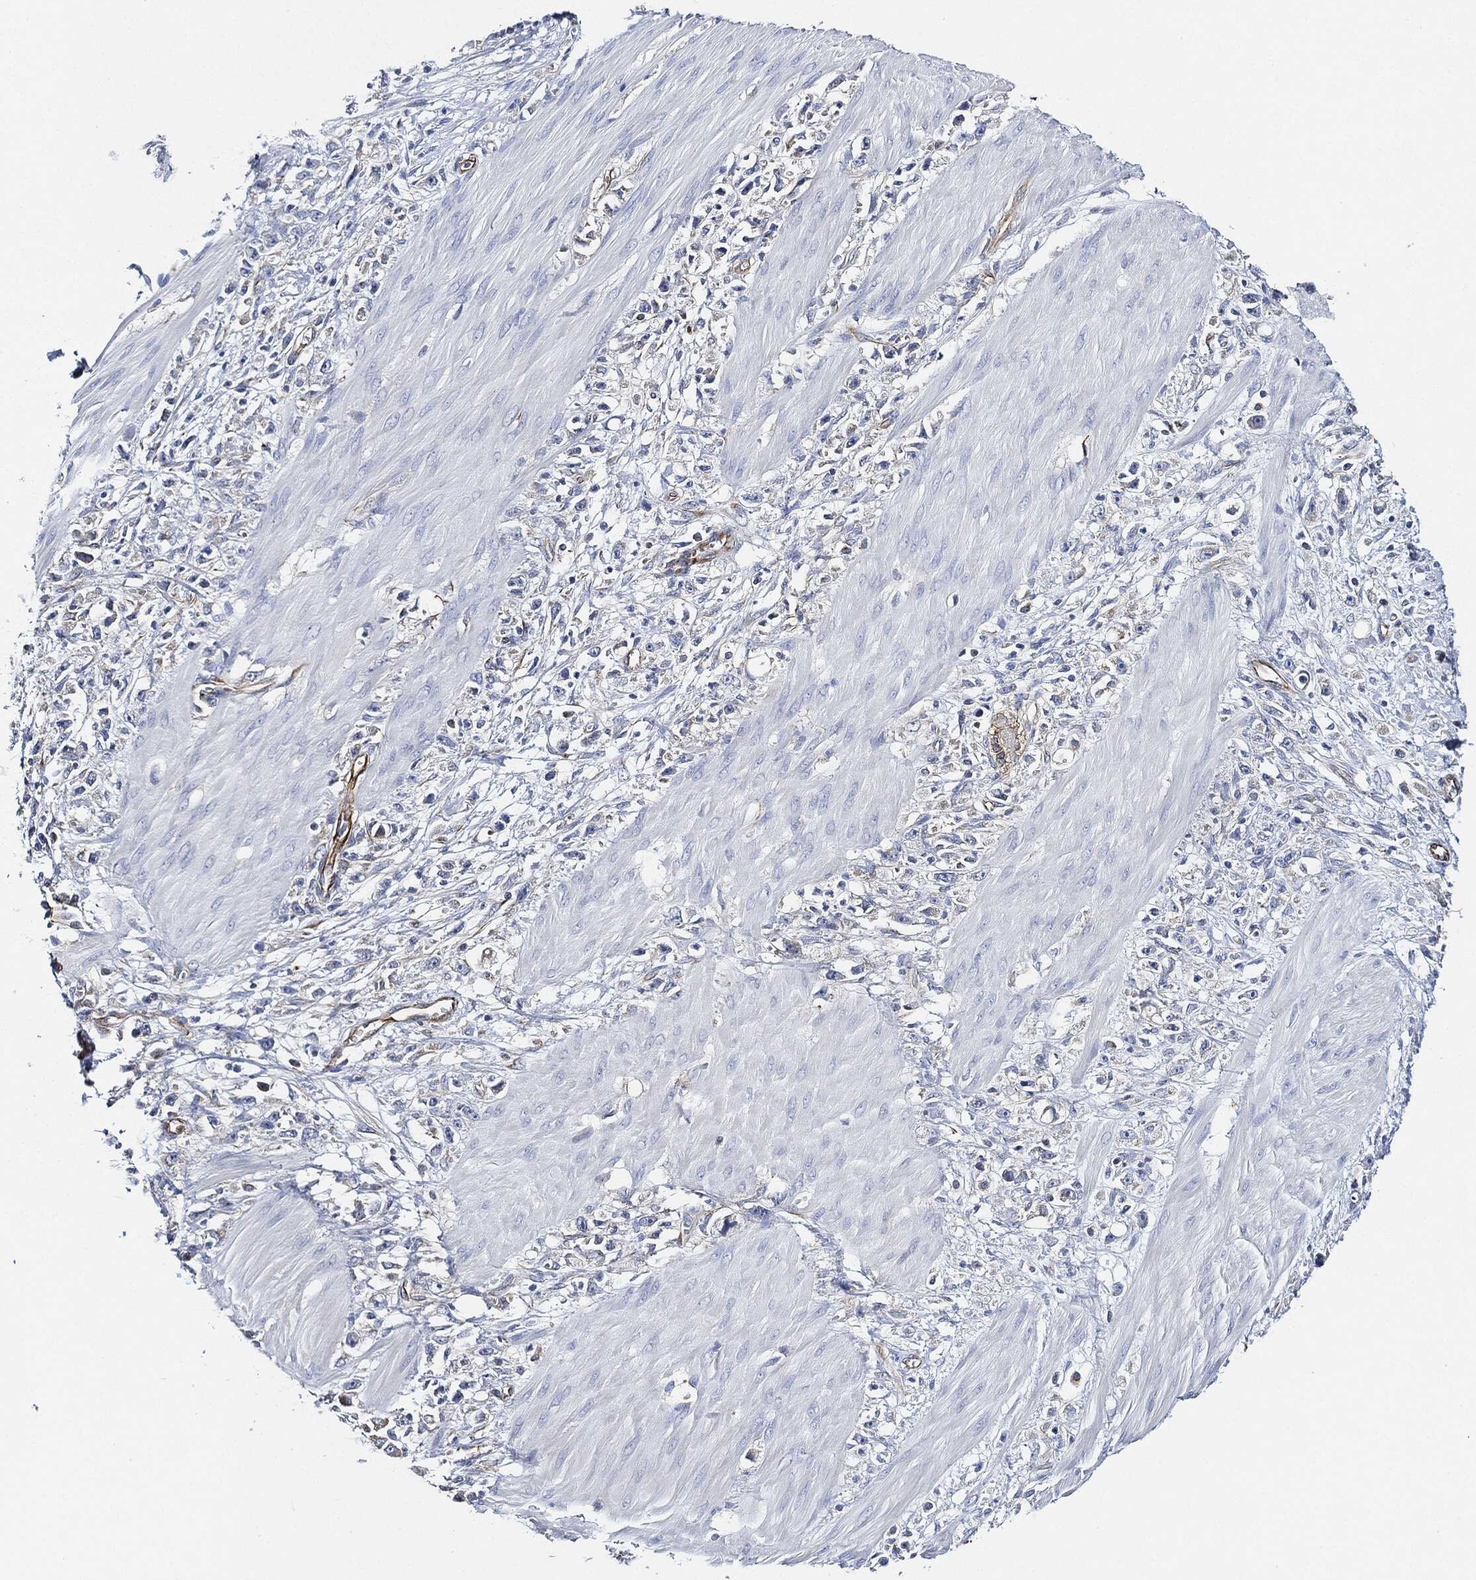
{"staining": {"intensity": "negative", "quantity": "none", "location": "none"}, "tissue": "stomach cancer", "cell_type": "Tumor cells", "image_type": "cancer", "snomed": [{"axis": "morphology", "description": "Adenocarcinoma, NOS"}, {"axis": "topography", "description": "Stomach"}], "caption": "Tumor cells show no significant expression in stomach cancer (adenocarcinoma).", "gene": "THSD1", "patient": {"sex": "female", "age": 59}}